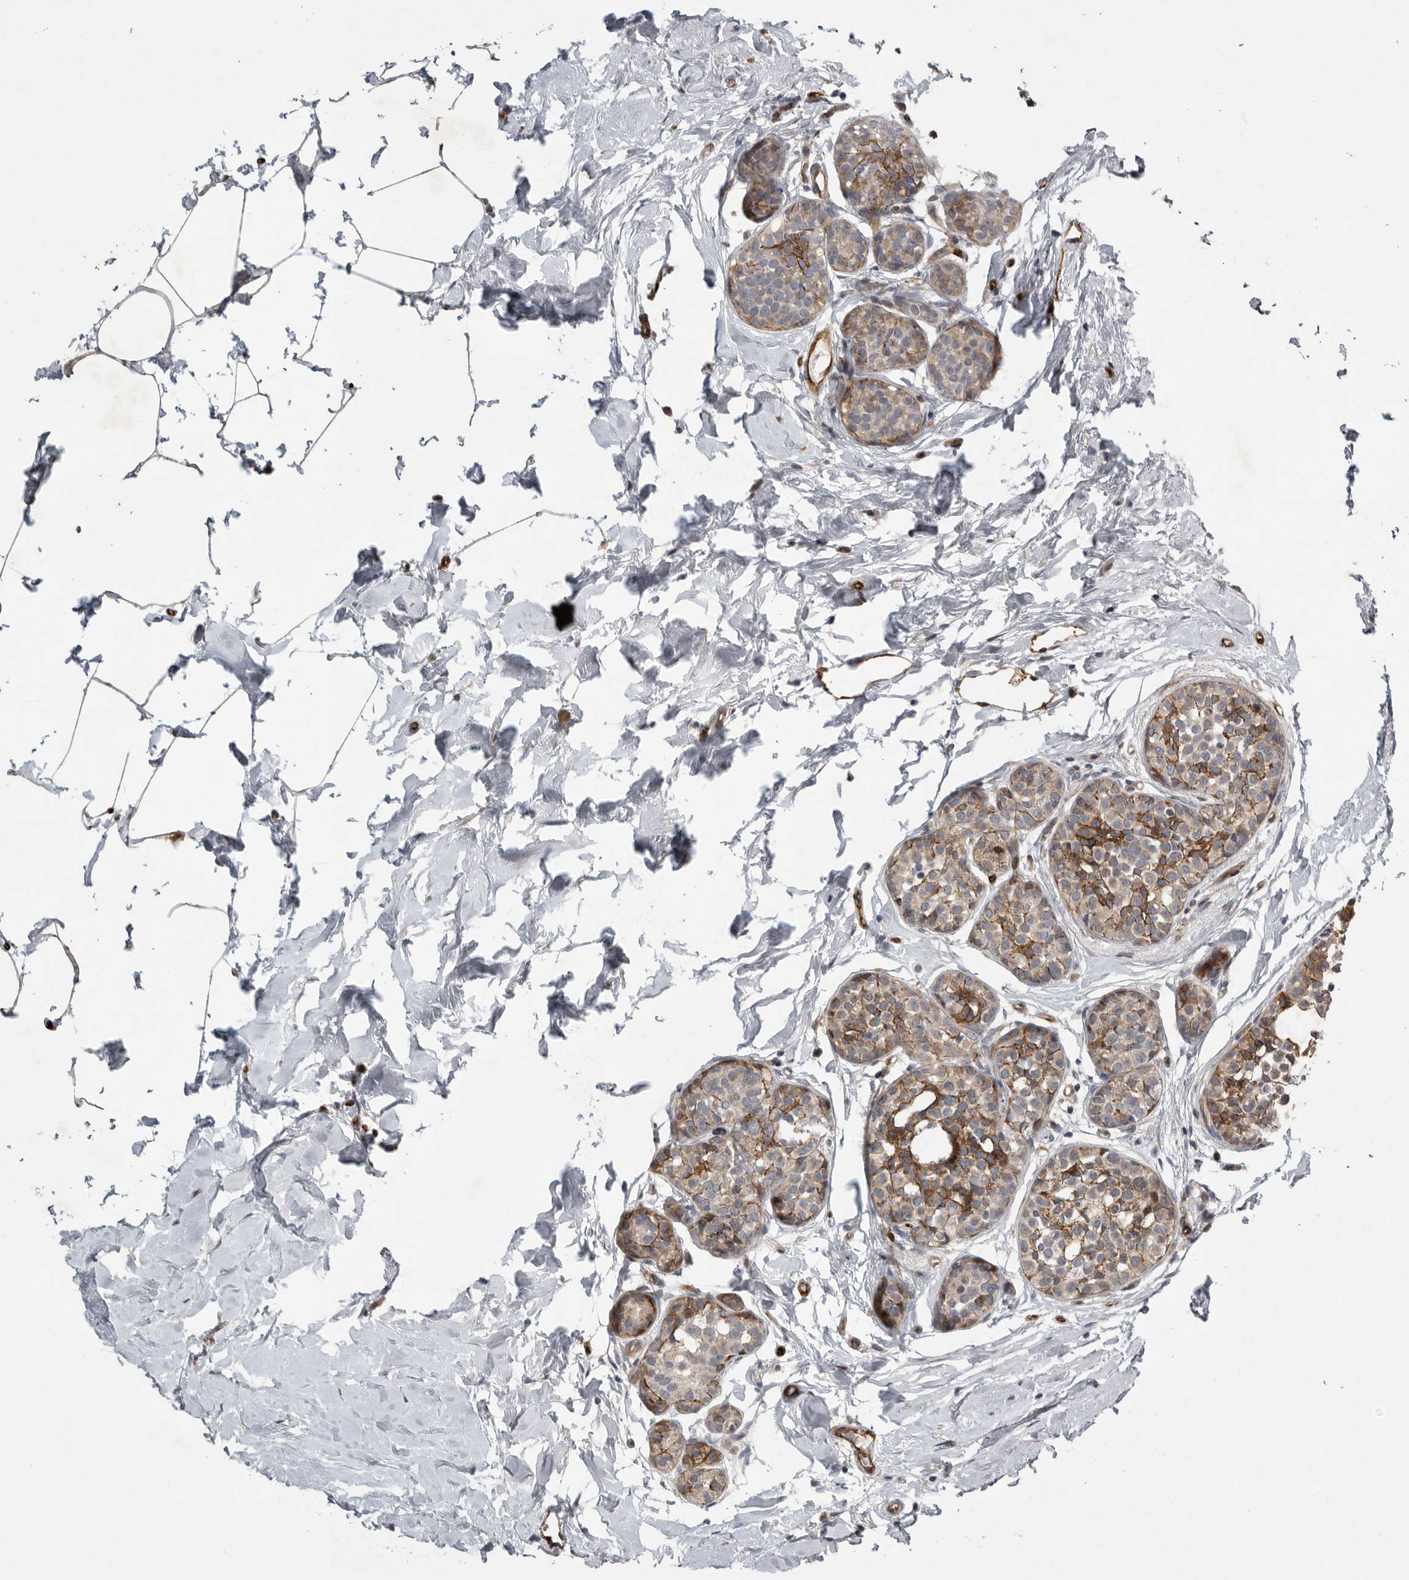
{"staining": {"intensity": "moderate", "quantity": ">75%", "location": "cytoplasmic/membranous"}, "tissue": "breast cancer", "cell_type": "Tumor cells", "image_type": "cancer", "snomed": [{"axis": "morphology", "description": "Duct carcinoma"}, {"axis": "topography", "description": "Breast"}], "caption": "Immunohistochemical staining of breast invasive ductal carcinoma demonstrates moderate cytoplasmic/membranous protein staining in about >75% of tumor cells. The protein is shown in brown color, while the nuclei are stained blue.", "gene": "MPDZ", "patient": {"sex": "female", "age": 55}}